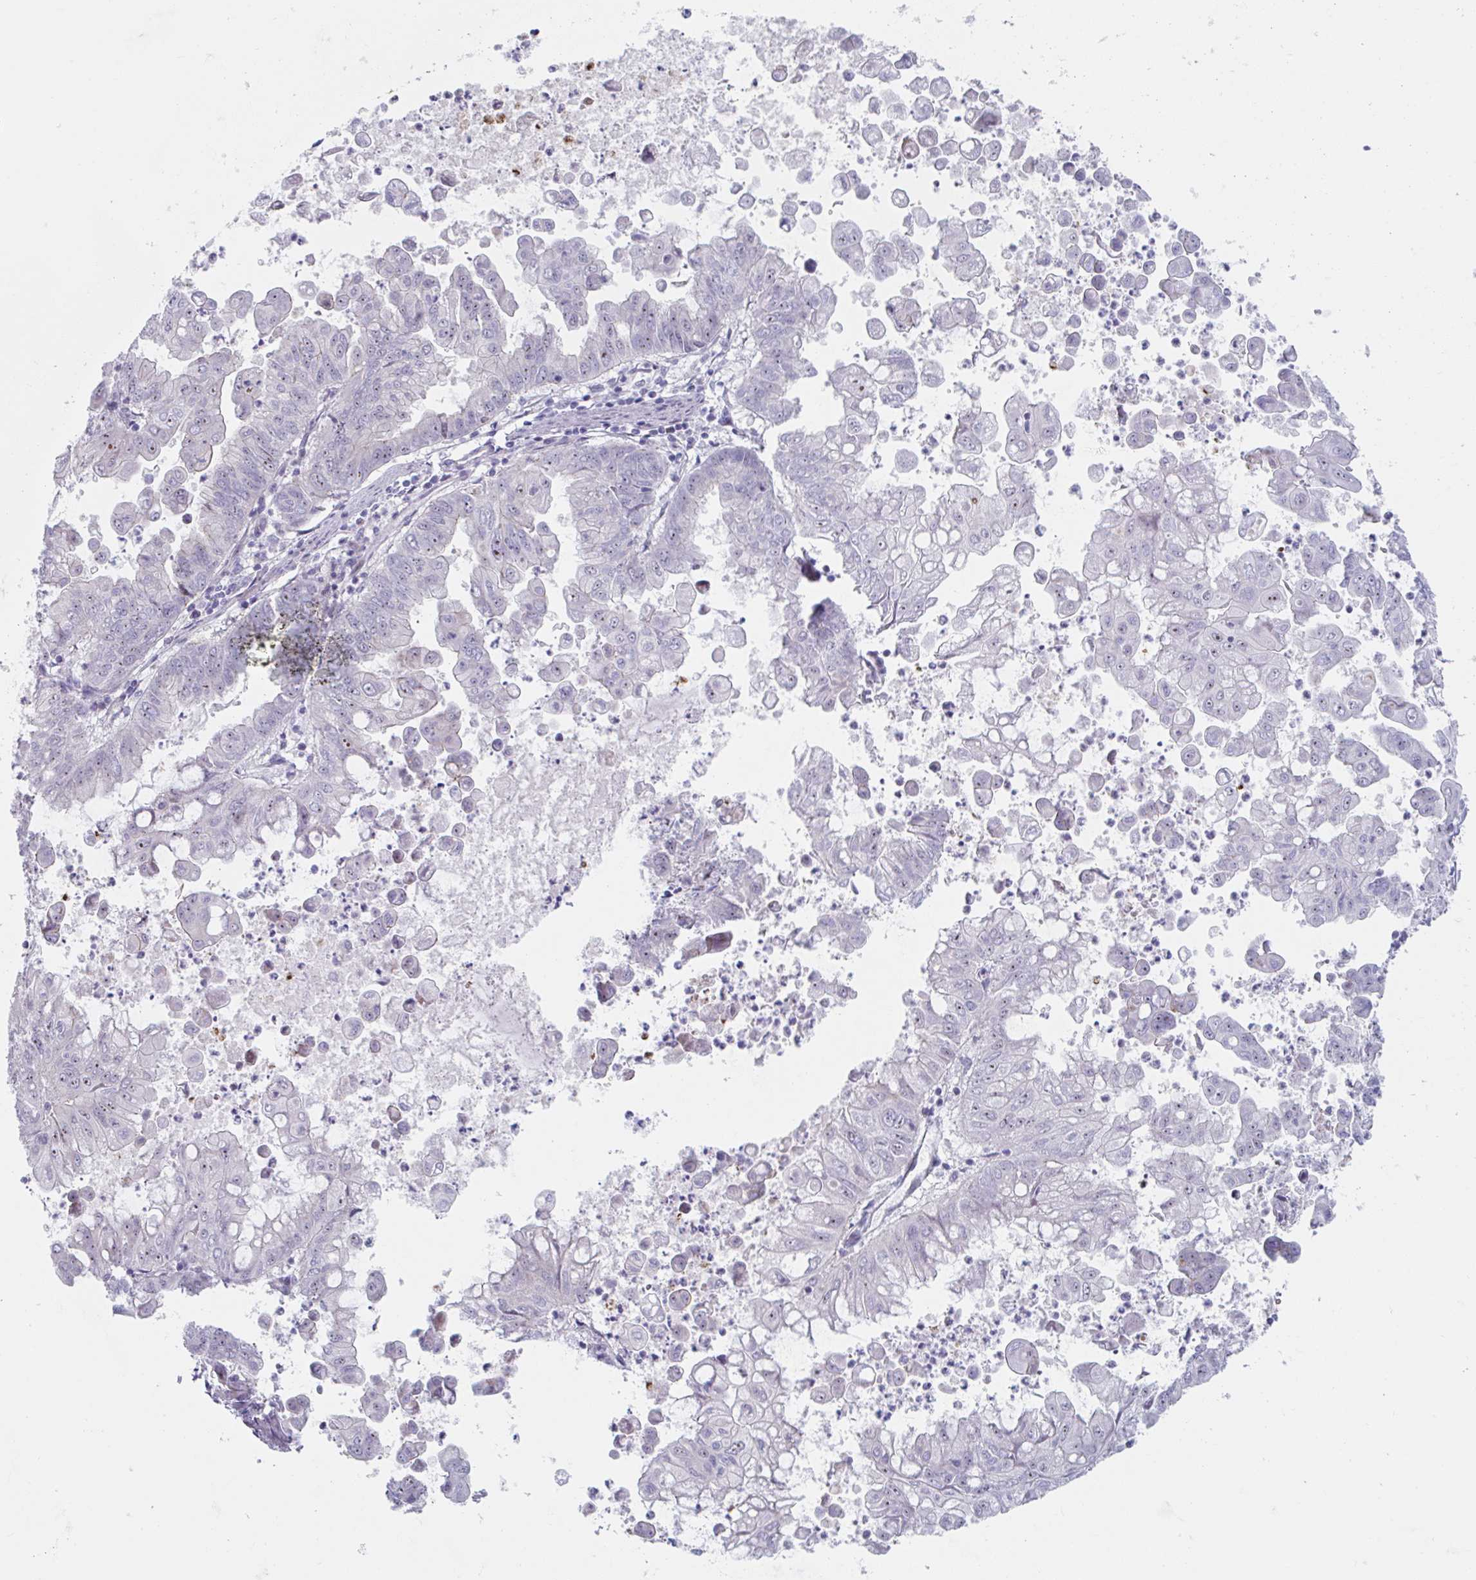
{"staining": {"intensity": "weak", "quantity": "<25%", "location": "nuclear"}, "tissue": "stomach cancer", "cell_type": "Tumor cells", "image_type": "cancer", "snomed": [{"axis": "morphology", "description": "Adenocarcinoma, NOS"}, {"axis": "topography", "description": "Stomach, upper"}], "caption": "Tumor cells are negative for brown protein staining in adenocarcinoma (stomach).", "gene": "DUXA", "patient": {"sex": "male", "age": 80}}